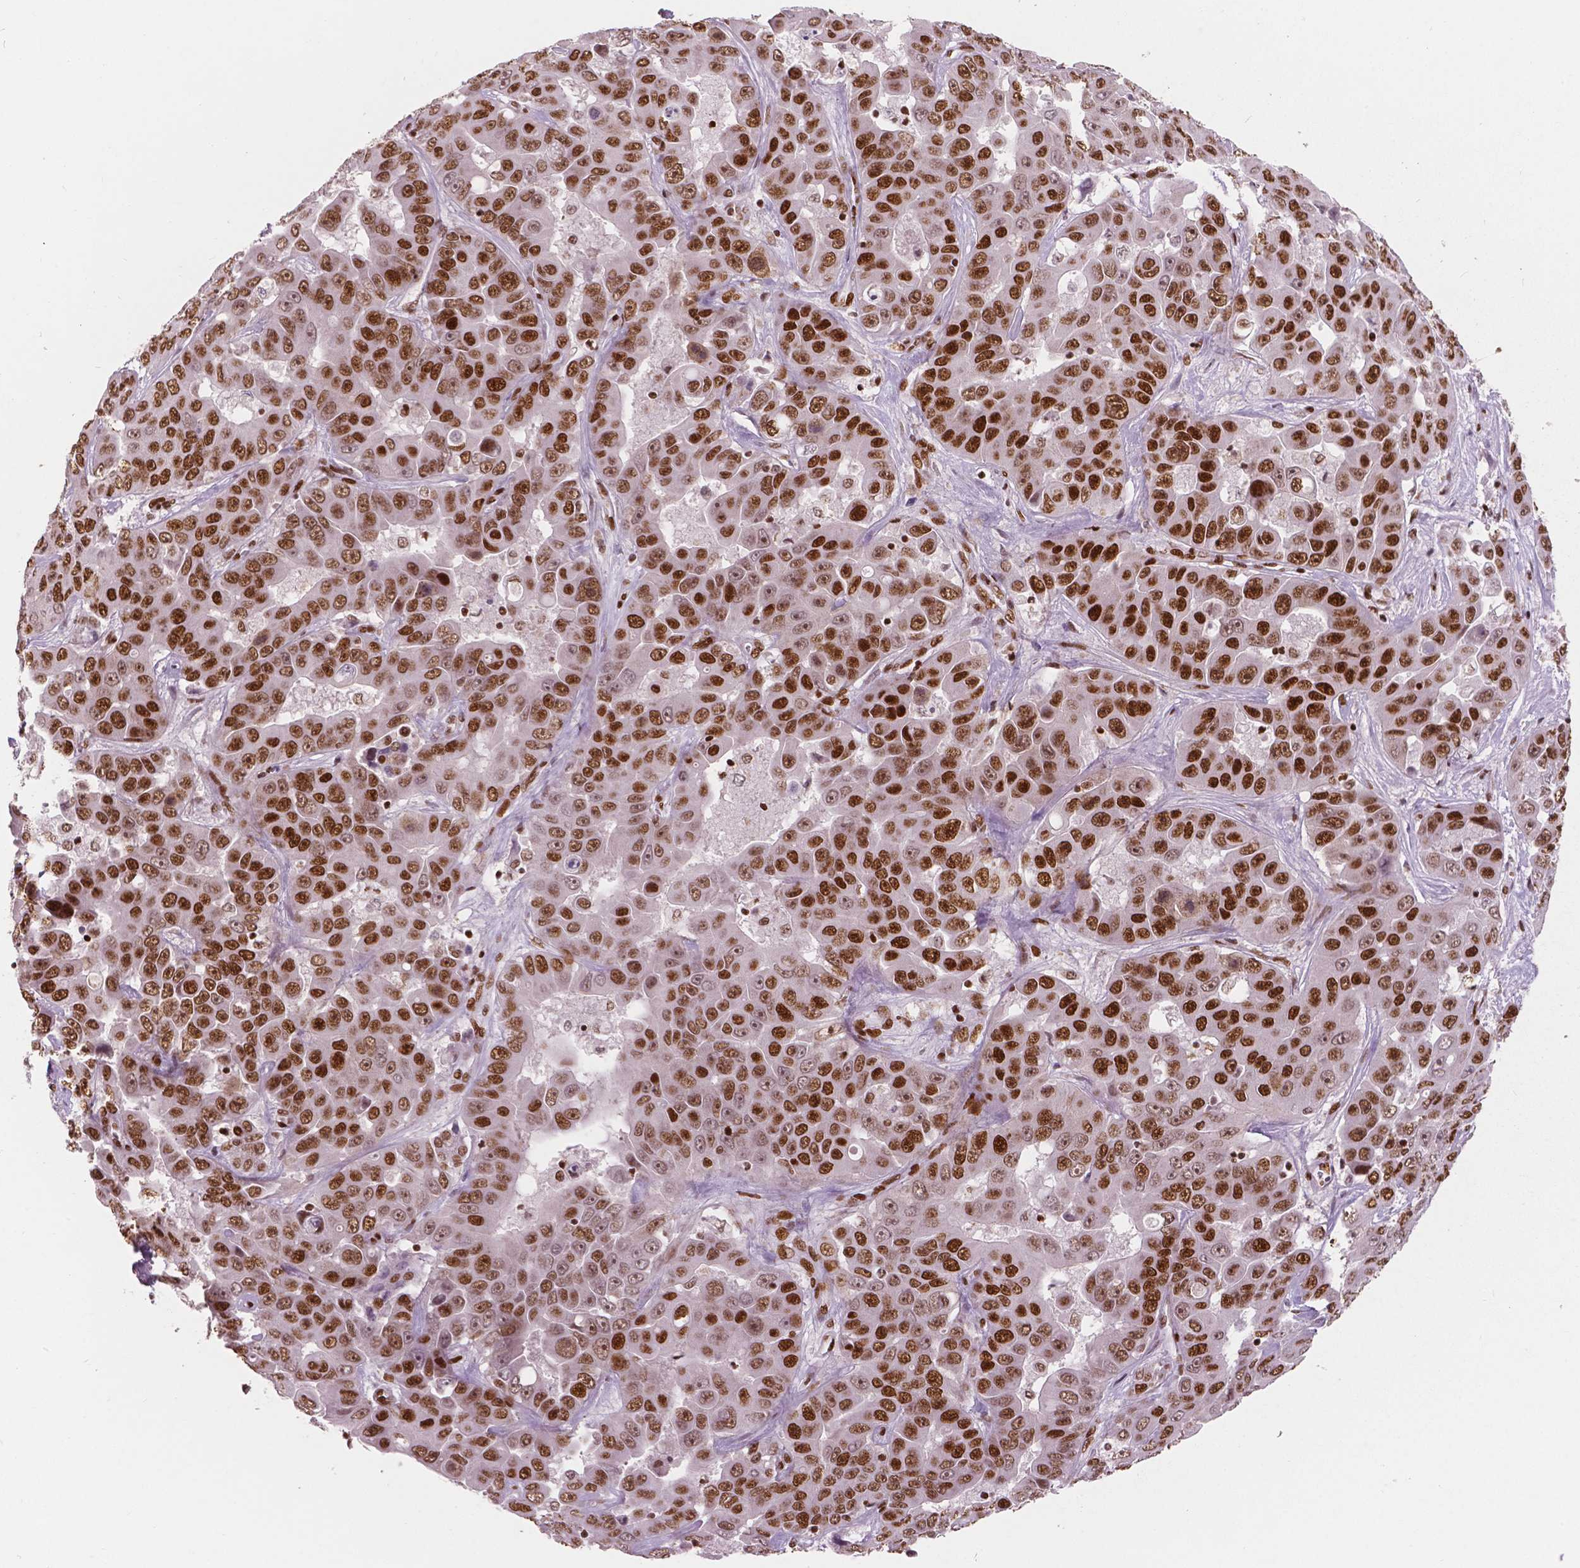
{"staining": {"intensity": "strong", "quantity": "25%-75%", "location": "nuclear"}, "tissue": "liver cancer", "cell_type": "Tumor cells", "image_type": "cancer", "snomed": [{"axis": "morphology", "description": "Cholangiocarcinoma"}, {"axis": "topography", "description": "Liver"}], "caption": "Immunohistochemical staining of human cholangiocarcinoma (liver) displays high levels of strong nuclear positivity in approximately 25%-75% of tumor cells. Immunohistochemistry (ihc) stains the protein in brown and the nuclei are stained blue.", "gene": "BRD4", "patient": {"sex": "female", "age": 52}}